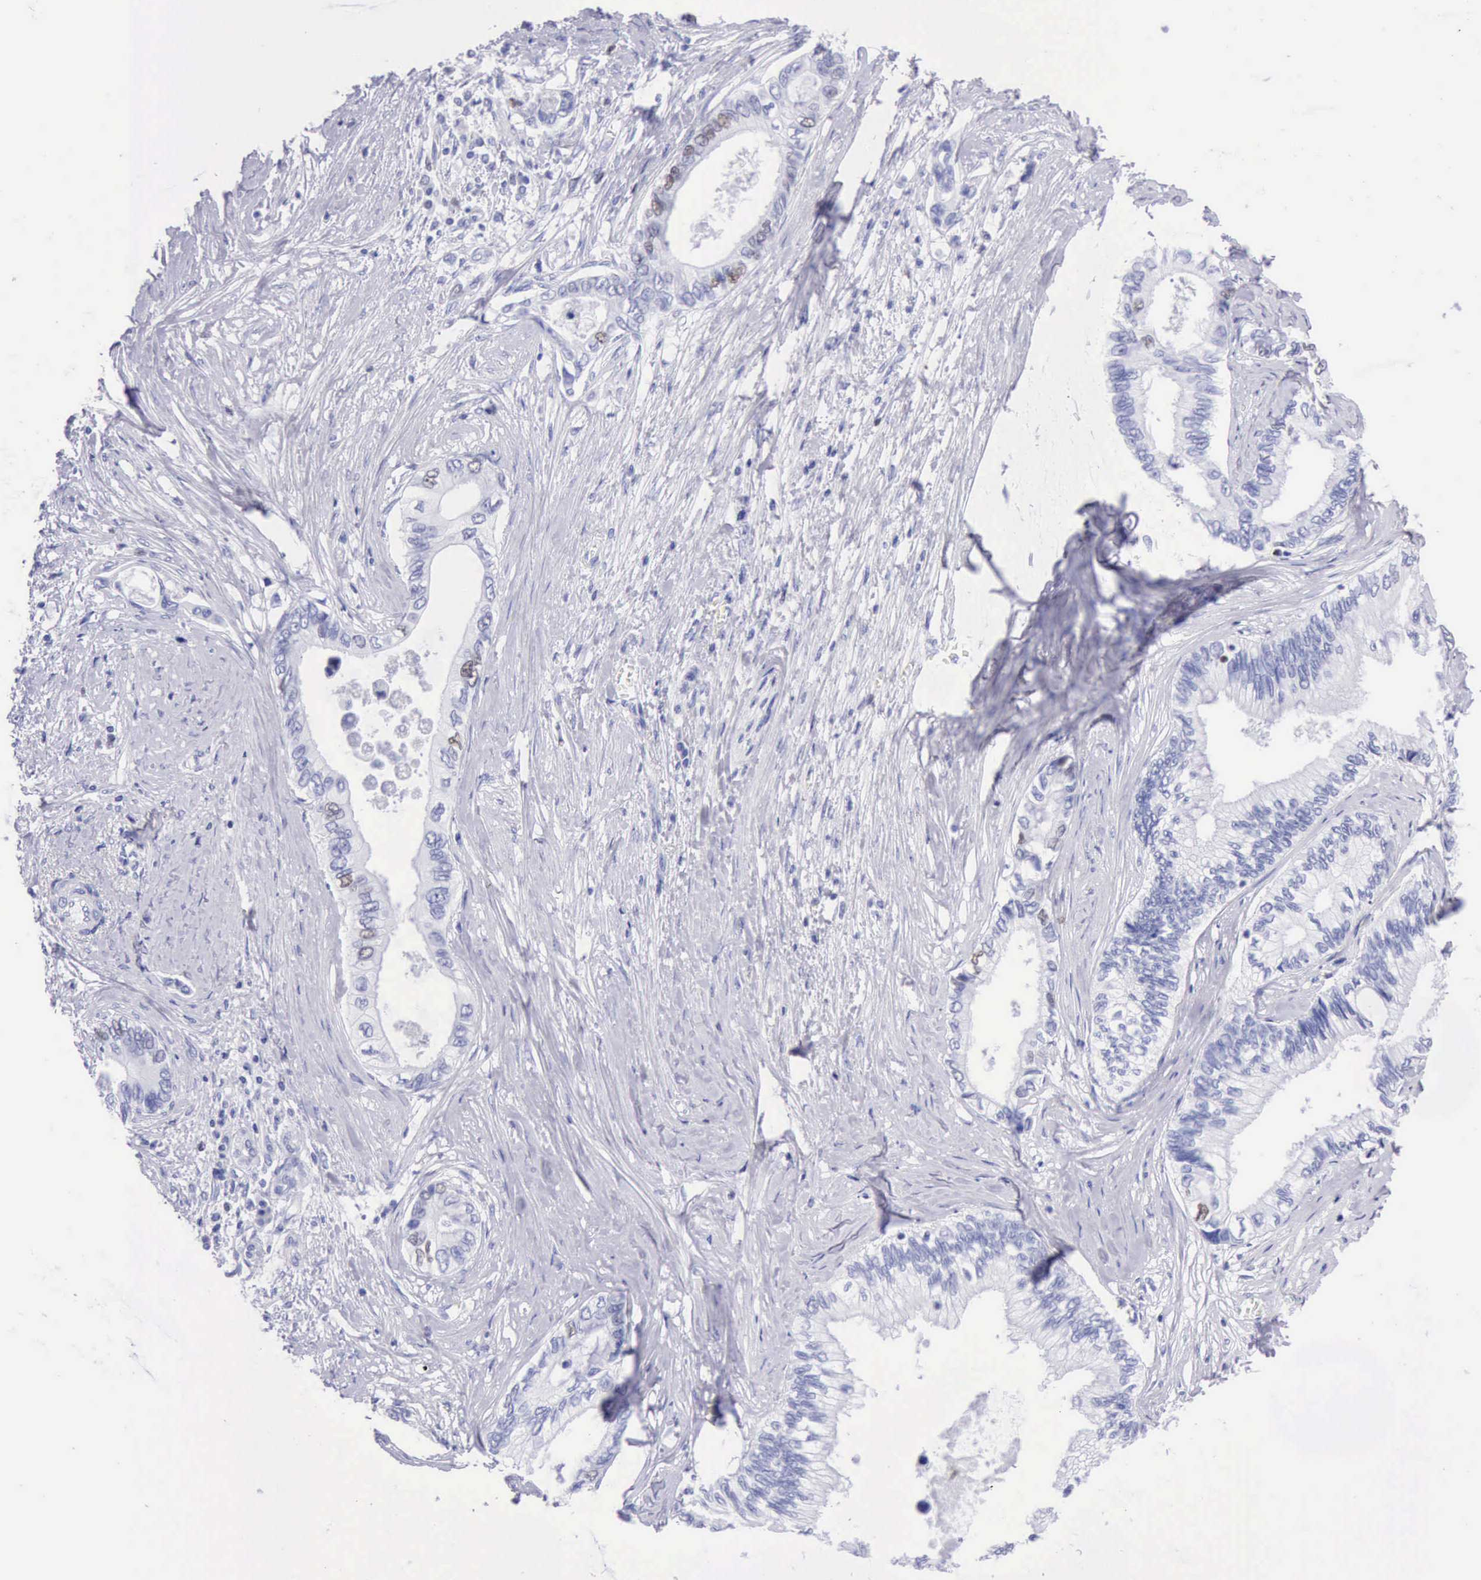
{"staining": {"intensity": "negative", "quantity": "none", "location": "none"}, "tissue": "pancreatic cancer", "cell_type": "Tumor cells", "image_type": "cancer", "snomed": [{"axis": "morphology", "description": "Adenocarcinoma, NOS"}, {"axis": "topography", "description": "Pancreas"}], "caption": "Immunohistochemistry photomicrograph of pancreatic cancer stained for a protein (brown), which reveals no staining in tumor cells.", "gene": "MCM2", "patient": {"sex": "female", "age": 66}}